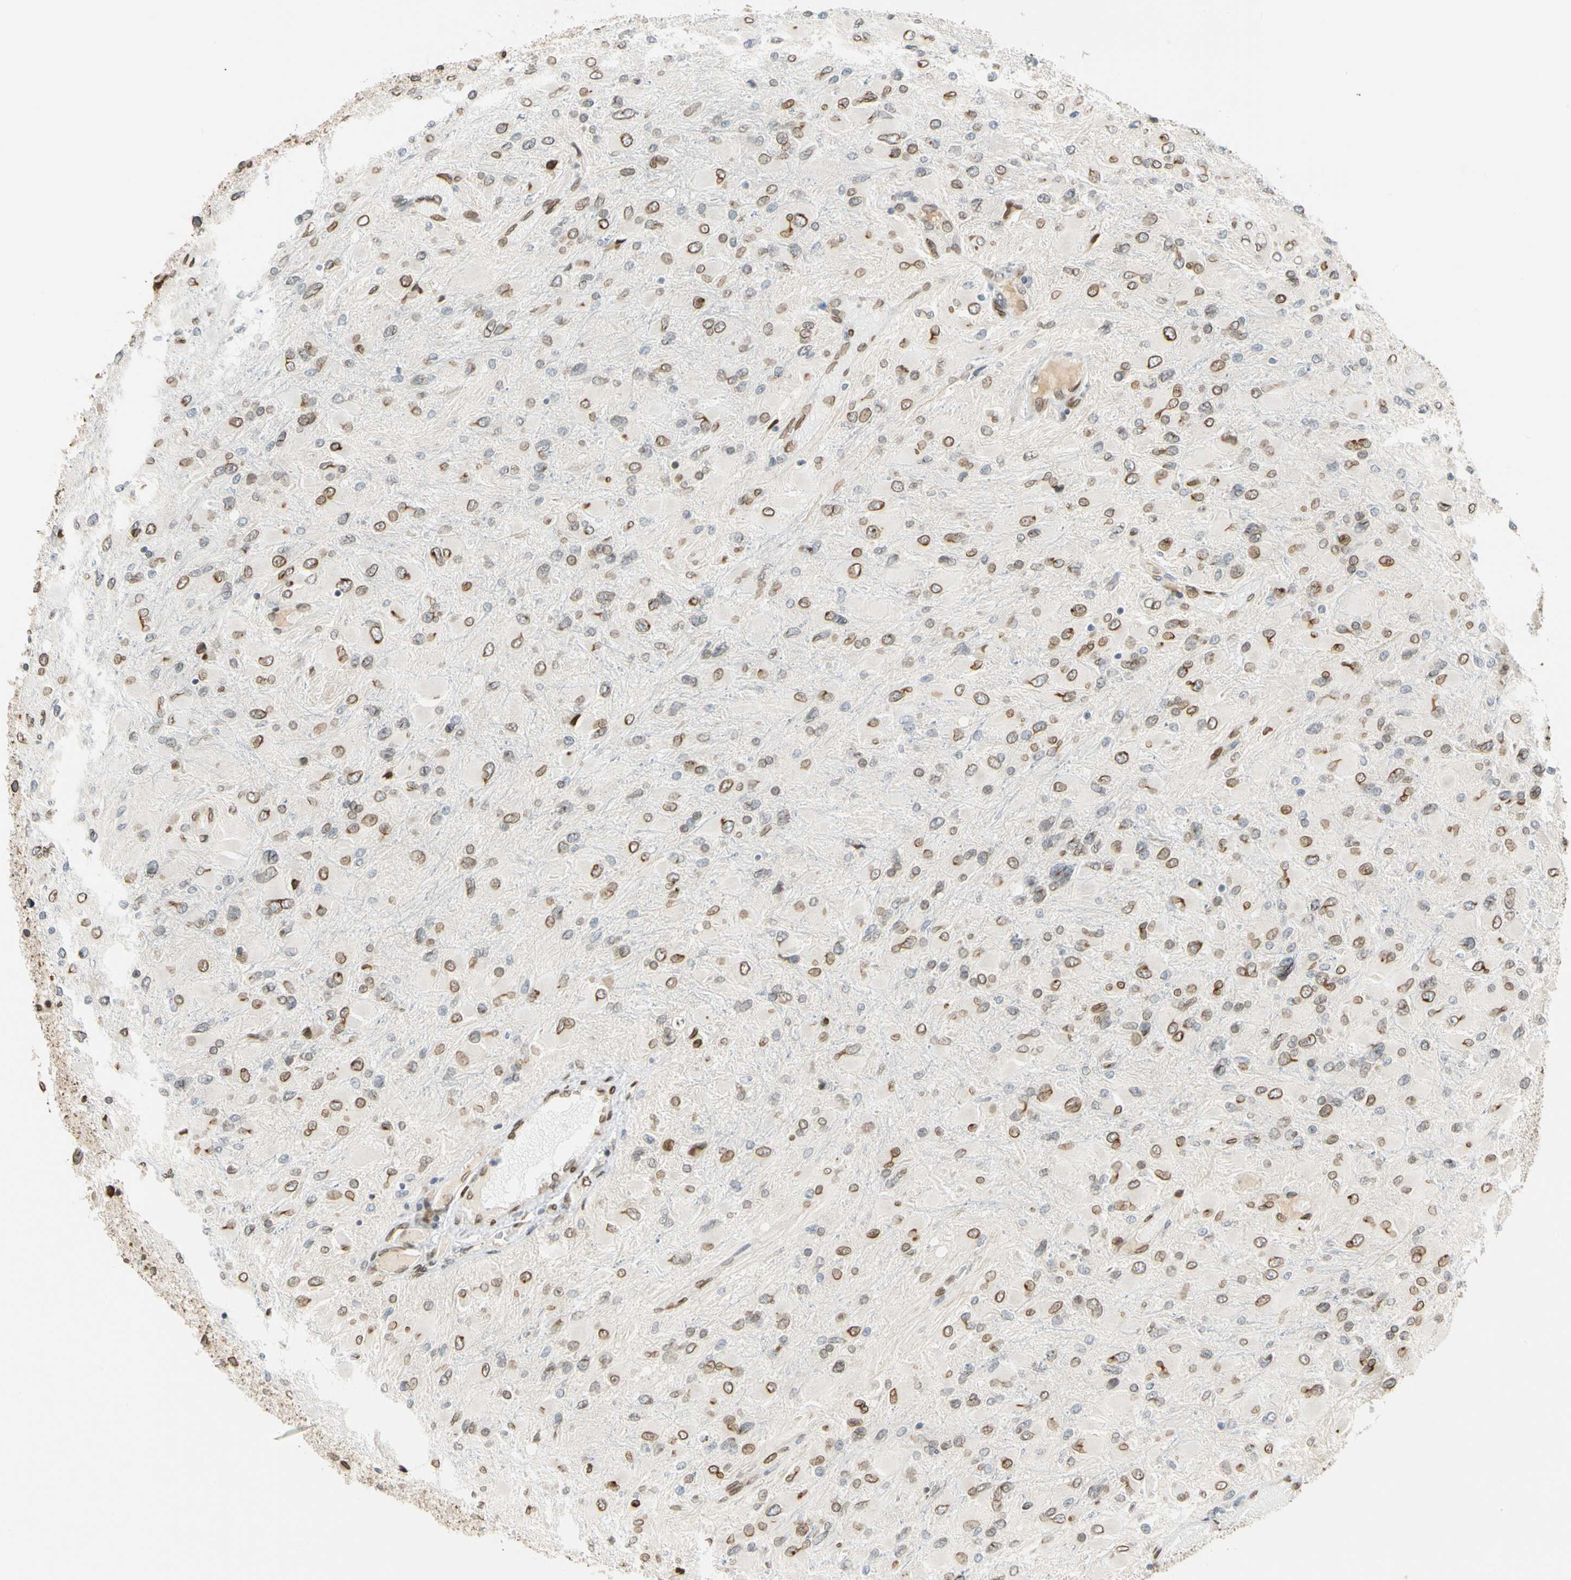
{"staining": {"intensity": "moderate", "quantity": "25%-75%", "location": "cytoplasmic/membranous,nuclear"}, "tissue": "glioma", "cell_type": "Tumor cells", "image_type": "cancer", "snomed": [{"axis": "morphology", "description": "Glioma, malignant, High grade"}, {"axis": "topography", "description": "Cerebral cortex"}], "caption": "Approximately 25%-75% of tumor cells in glioma display moderate cytoplasmic/membranous and nuclear protein staining as visualized by brown immunohistochemical staining.", "gene": "SUN1", "patient": {"sex": "female", "age": 36}}